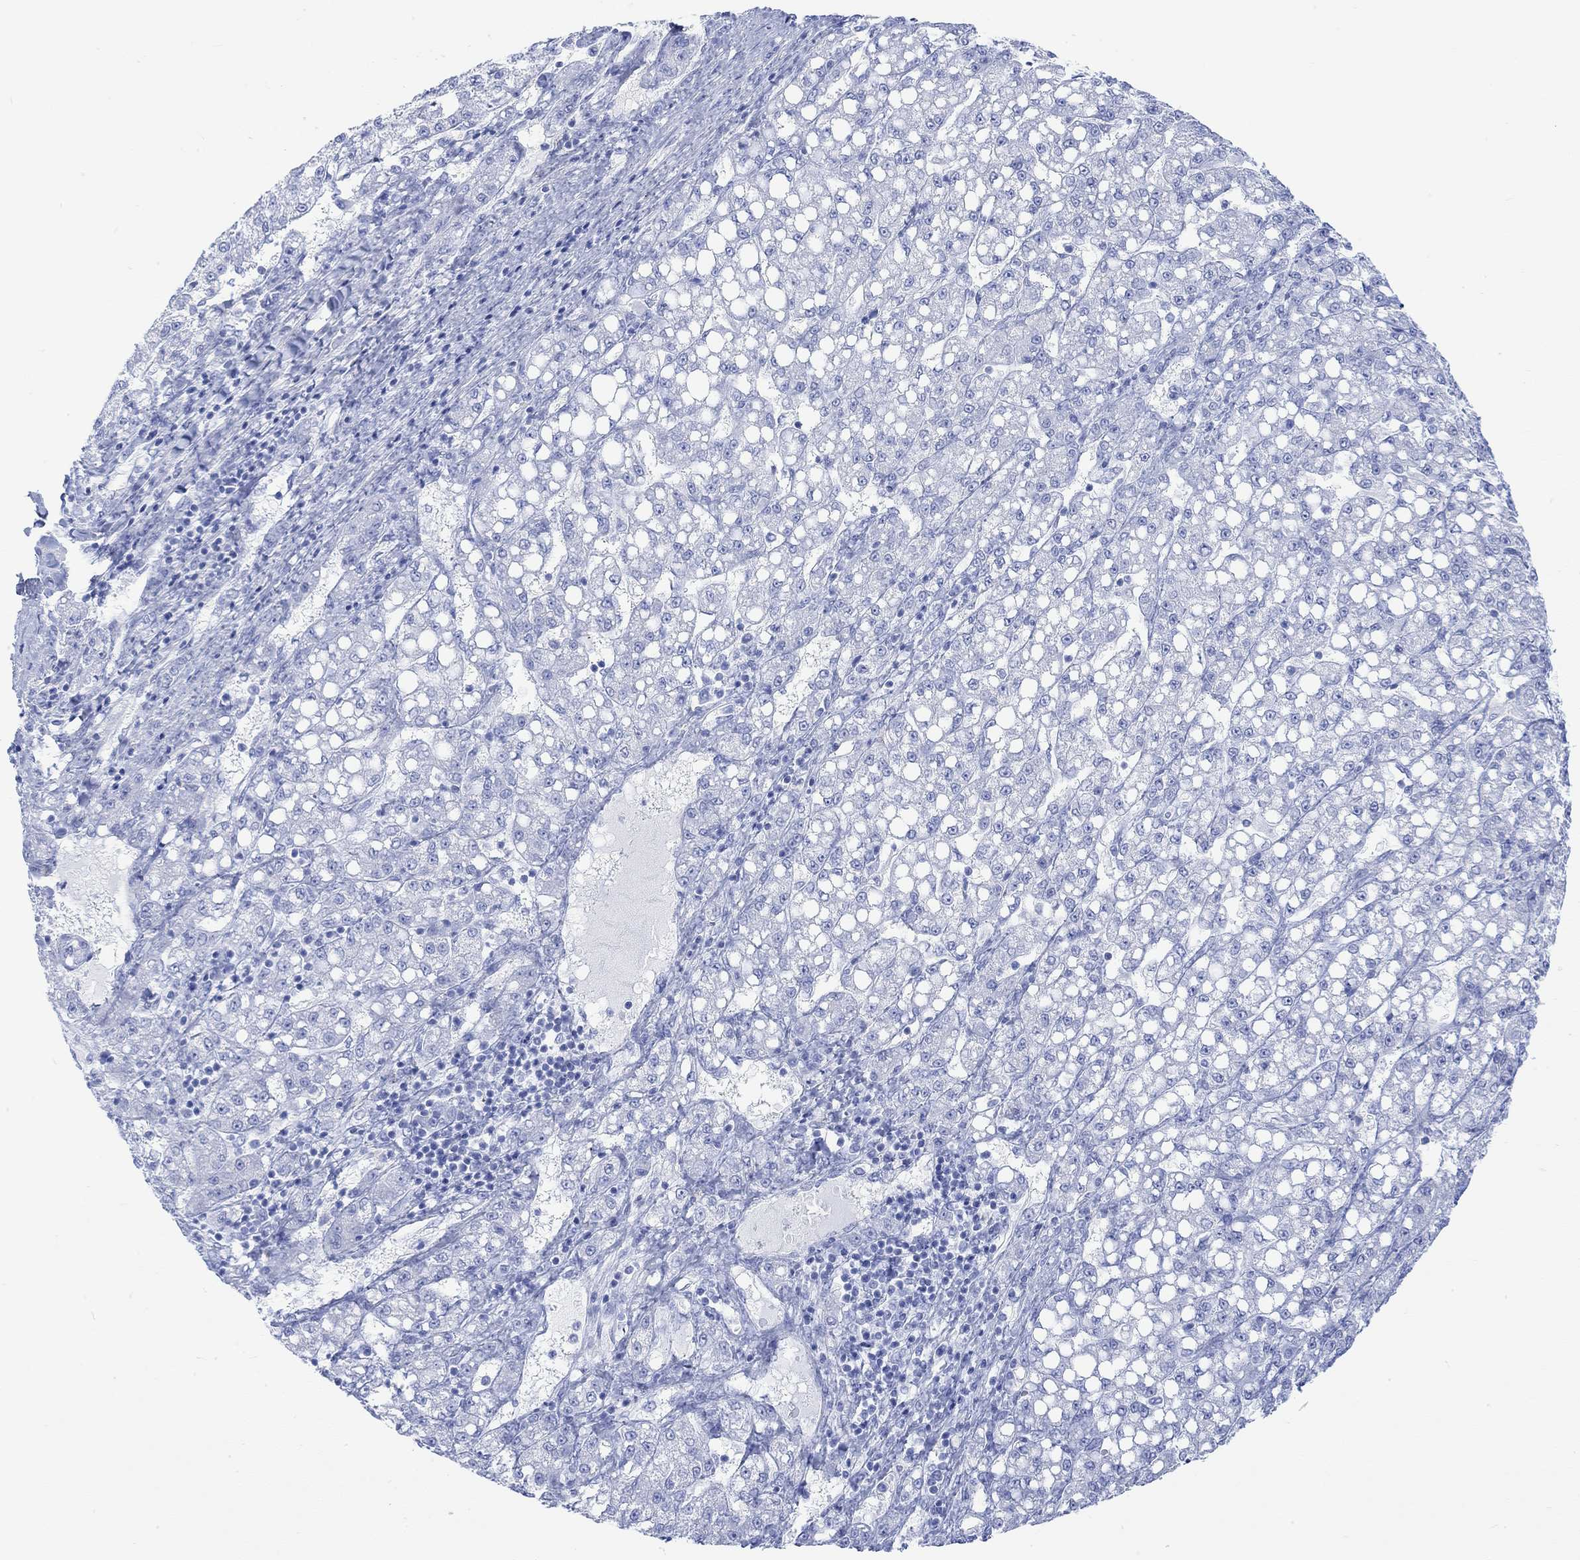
{"staining": {"intensity": "negative", "quantity": "none", "location": "none"}, "tissue": "liver cancer", "cell_type": "Tumor cells", "image_type": "cancer", "snomed": [{"axis": "morphology", "description": "Carcinoma, Hepatocellular, NOS"}, {"axis": "topography", "description": "Liver"}], "caption": "DAB immunohistochemical staining of liver cancer (hepatocellular carcinoma) displays no significant staining in tumor cells.", "gene": "TPPP3", "patient": {"sex": "female", "age": 65}}